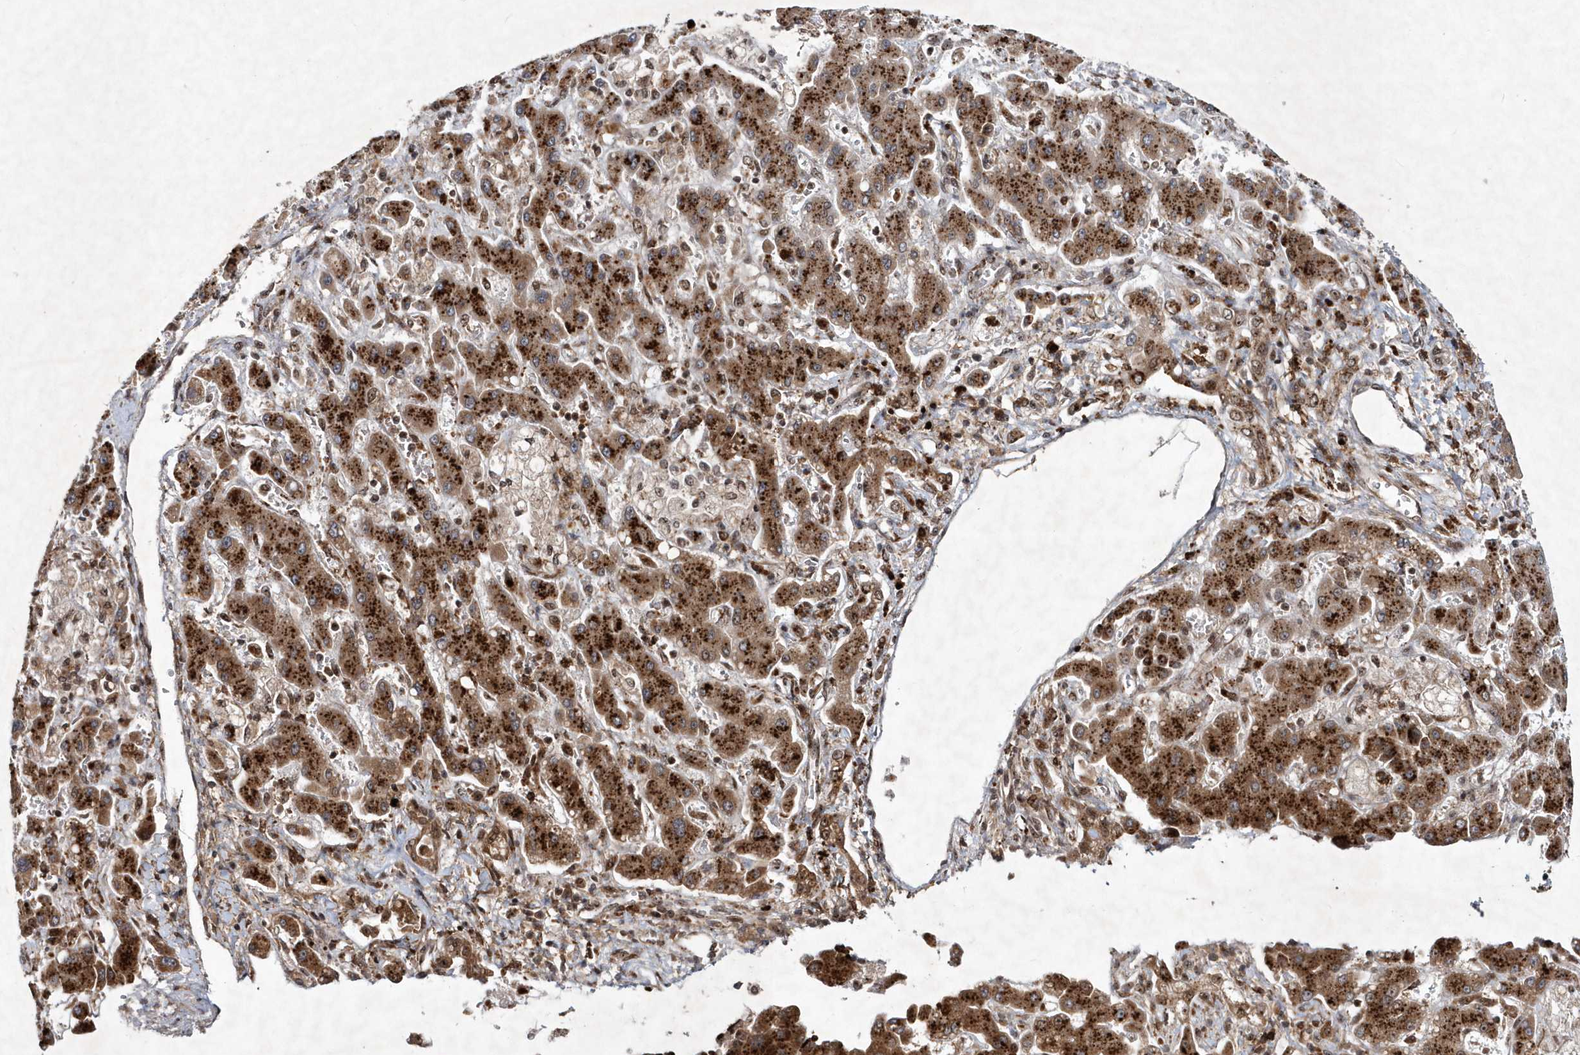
{"staining": {"intensity": "strong", "quantity": ">75%", "location": "cytoplasmic/membranous,nuclear"}, "tissue": "liver cancer", "cell_type": "Tumor cells", "image_type": "cancer", "snomed": [{"axis": "morphology", "description": "Cholangiocarcinoma"}, {"axis": "topography", "description": "Liver"}], "caption": "Protein staining by IHC demonstrates strong cytoplasmic/membranous and nuclear positivity in about >75% of tumor cells in cholangiocarcinoma (liver).", "gene": "SOWAHB", "patient": {"sex": "male", "age": 50}}